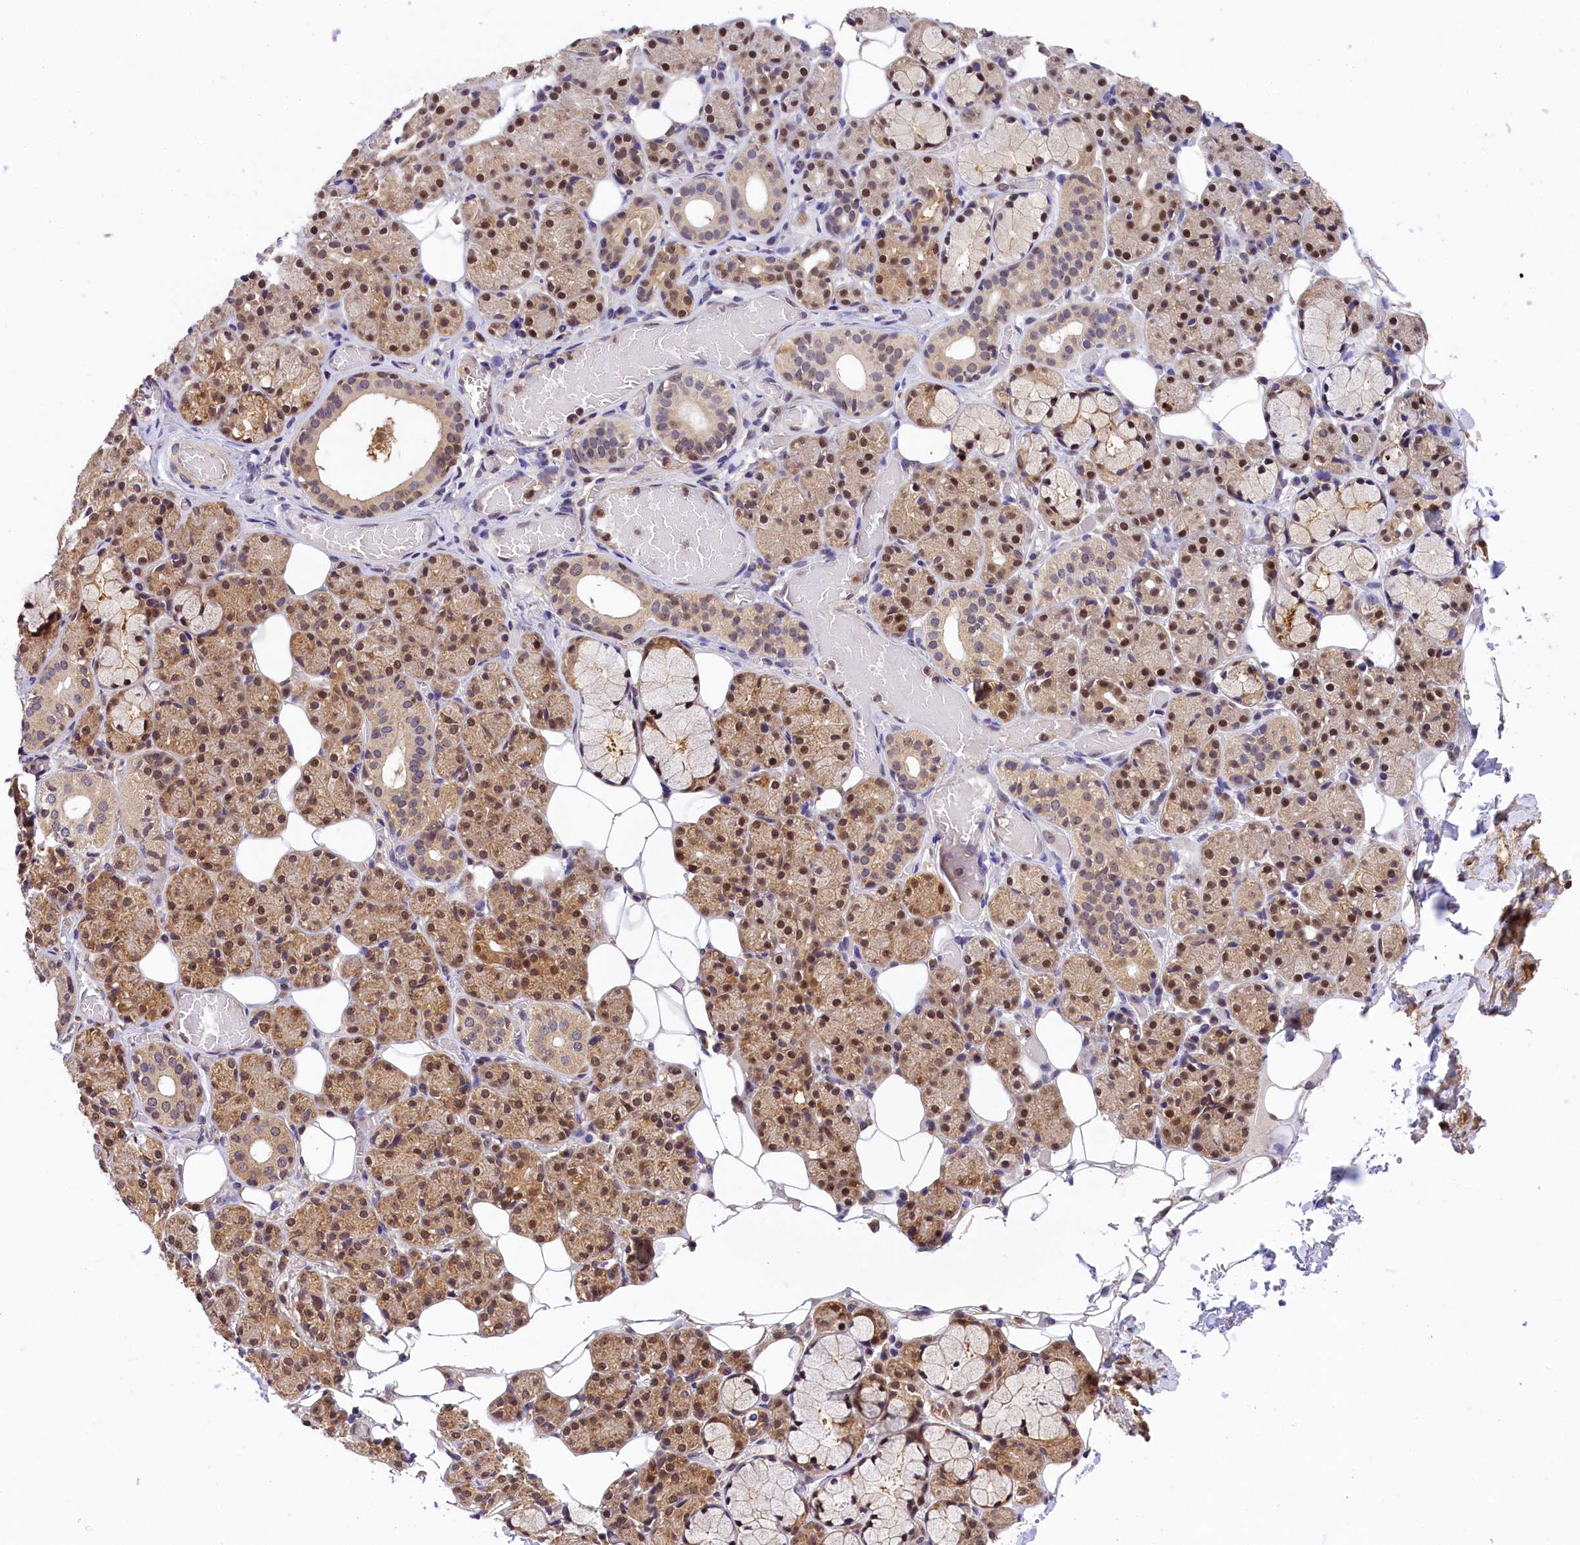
{"staining": {"intensity": "moderate", "quantity": ">75%", "location": "cytoplasmic/membranous,nuclear"}, "tissue": "salivary gland", "cell_type": "Glandular cells", "image_type": "normal", "snomed": [{"axis": "morphology", "description": "Normal tissue, NOS"}, {"axis": "topography", "description": "Salivary gland"}], "caption": "Moderate cytoplasmic/membranous,nuclear staining for a protein is present in about >75% of glandular cells of unremarkable salivary gland using immunohistochemistry (IHC).", "gene": "EIF6", "patient": {"sex": "male", "age": 63}}